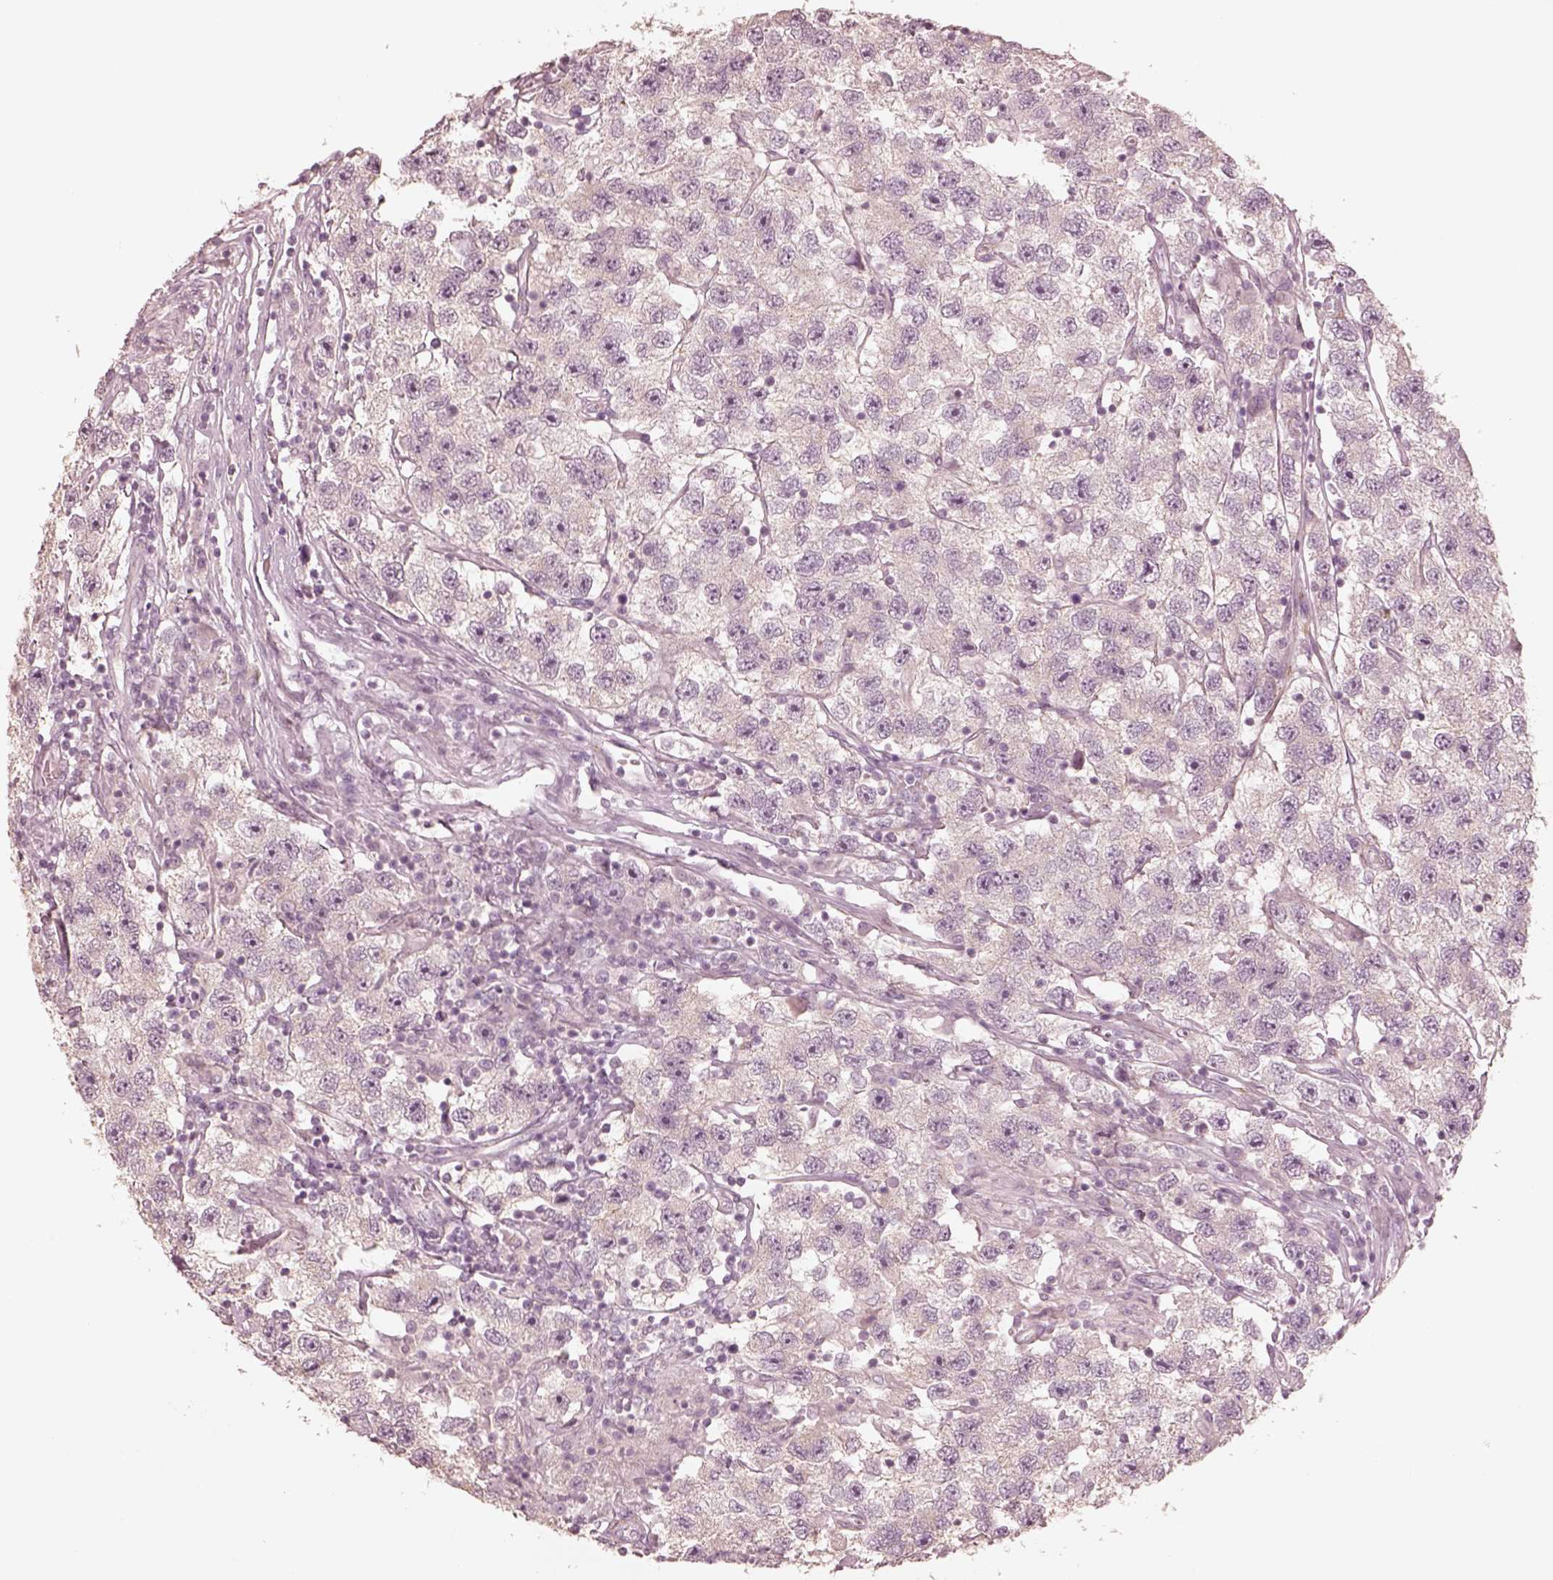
{"staining": {"intensity": "negative", "quantity": "none", "location": "none"}, "tissue": "testis cancer", "cell_type": "Tumor cells", "image_type": "cancer", "snomed": [{"axis": "morphology", "description": "Seminoma, NOS"}, {"axis": "topography", "description": "Testis"}], "caption": "Immunohistochemical staining of testis seminoma displays no significant expression in tumor cells.", "gene": "DNAAF9", "patient": {"sex": "male", "age": 26}}